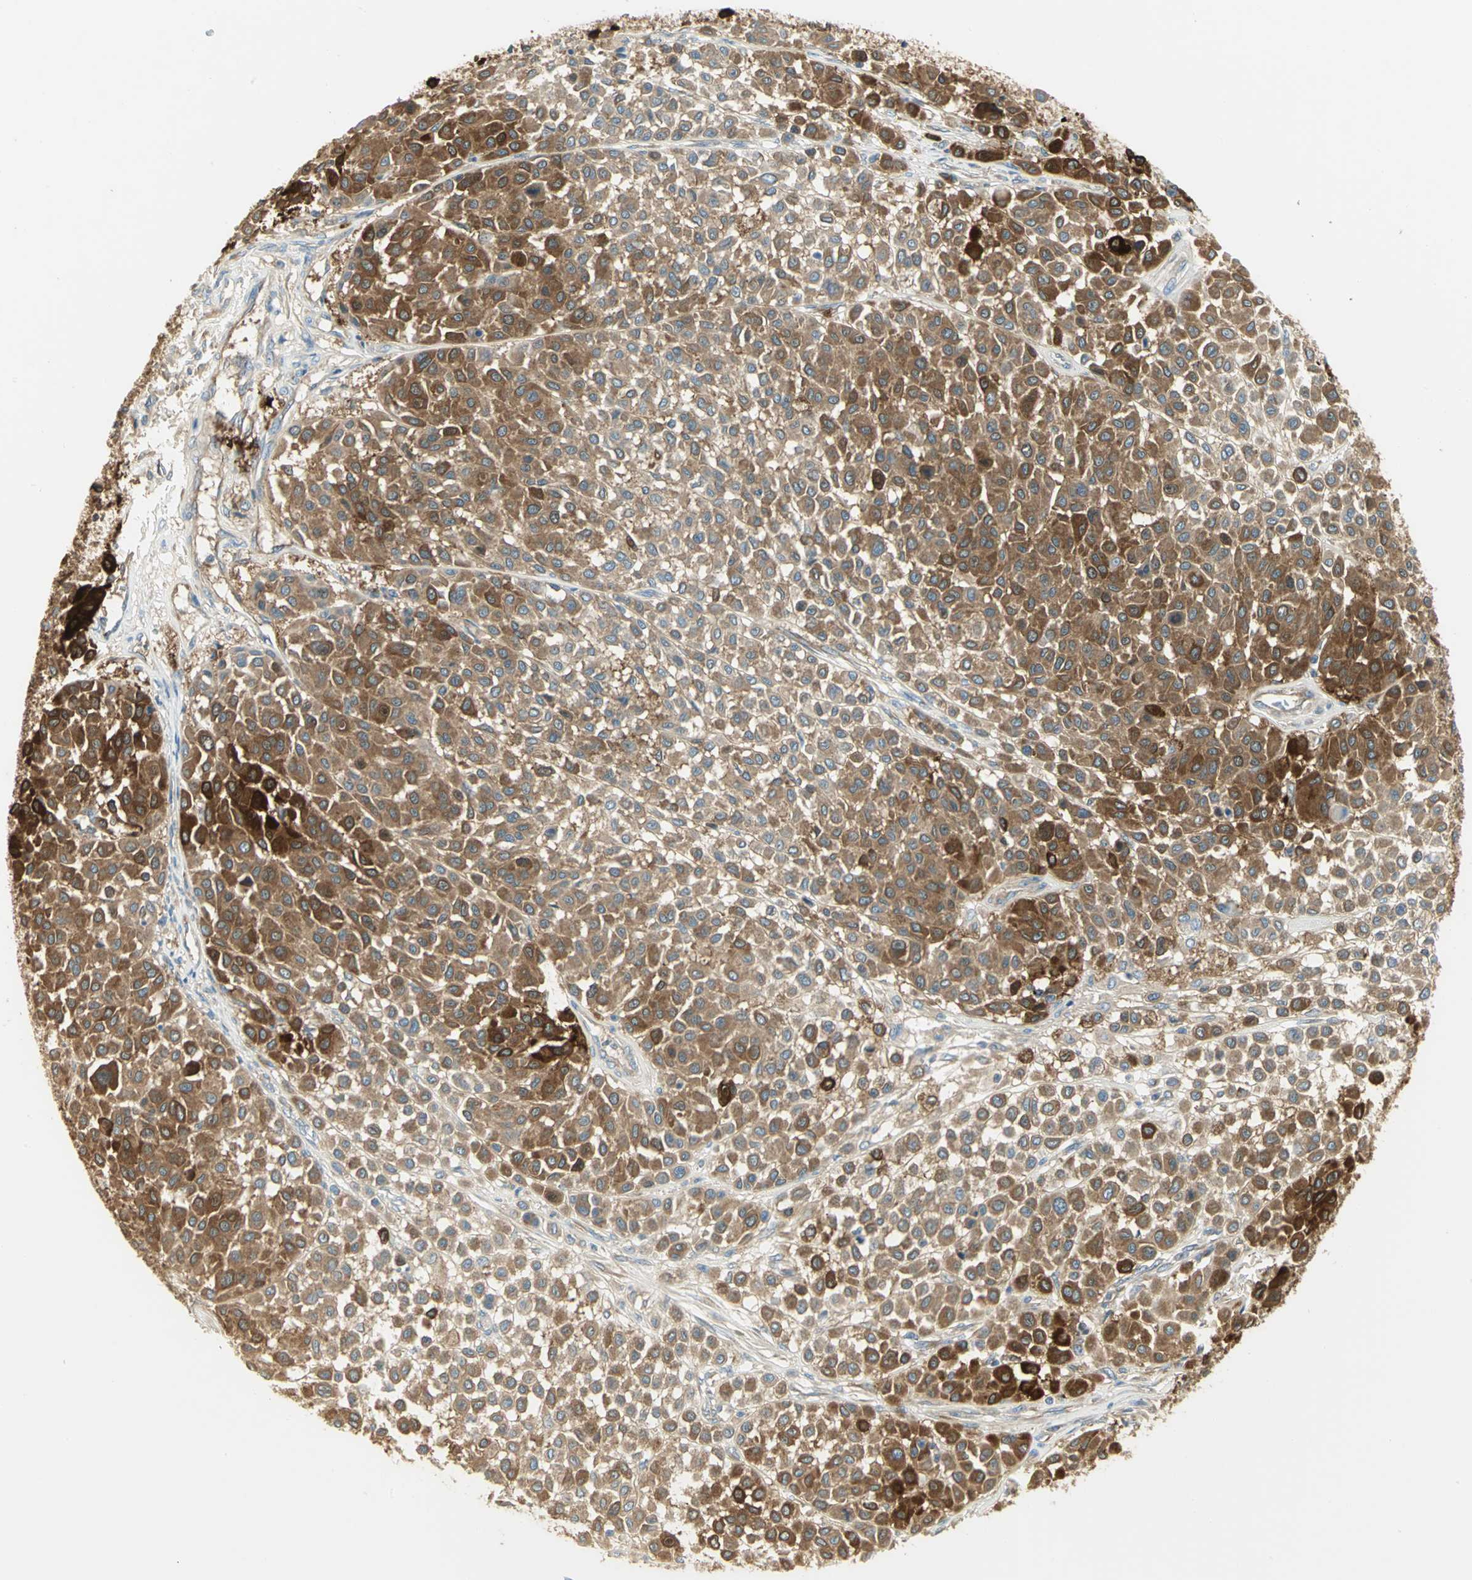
{"staining": {"intensity": "strong", "quantity": ">75%", "location": "cytoplasmic/membranous"}, "tissue": "melanoma", "cell_type": "Tumor cells", "image_type": "cancer", "snomed": [{"axis": "morphology", "description": "Malignant melanoma, Metastatic site"}, {"axis": "topography", "description": "Soft tissue"}], "caption": "High-magnification brightfield microscopy of melanoma stained with DAB (3,3'-diaminobenzidine) (brown) and counterstained with hematoxylin (blue). tumor cells exhibit strong cytoplasmic/membranous expression is present in about>75% of cells. The protein is shown in brown color, while the nuclei are stained blue.", "gene": "WARS1", "patient": {"sex": "male", "age": 41}}